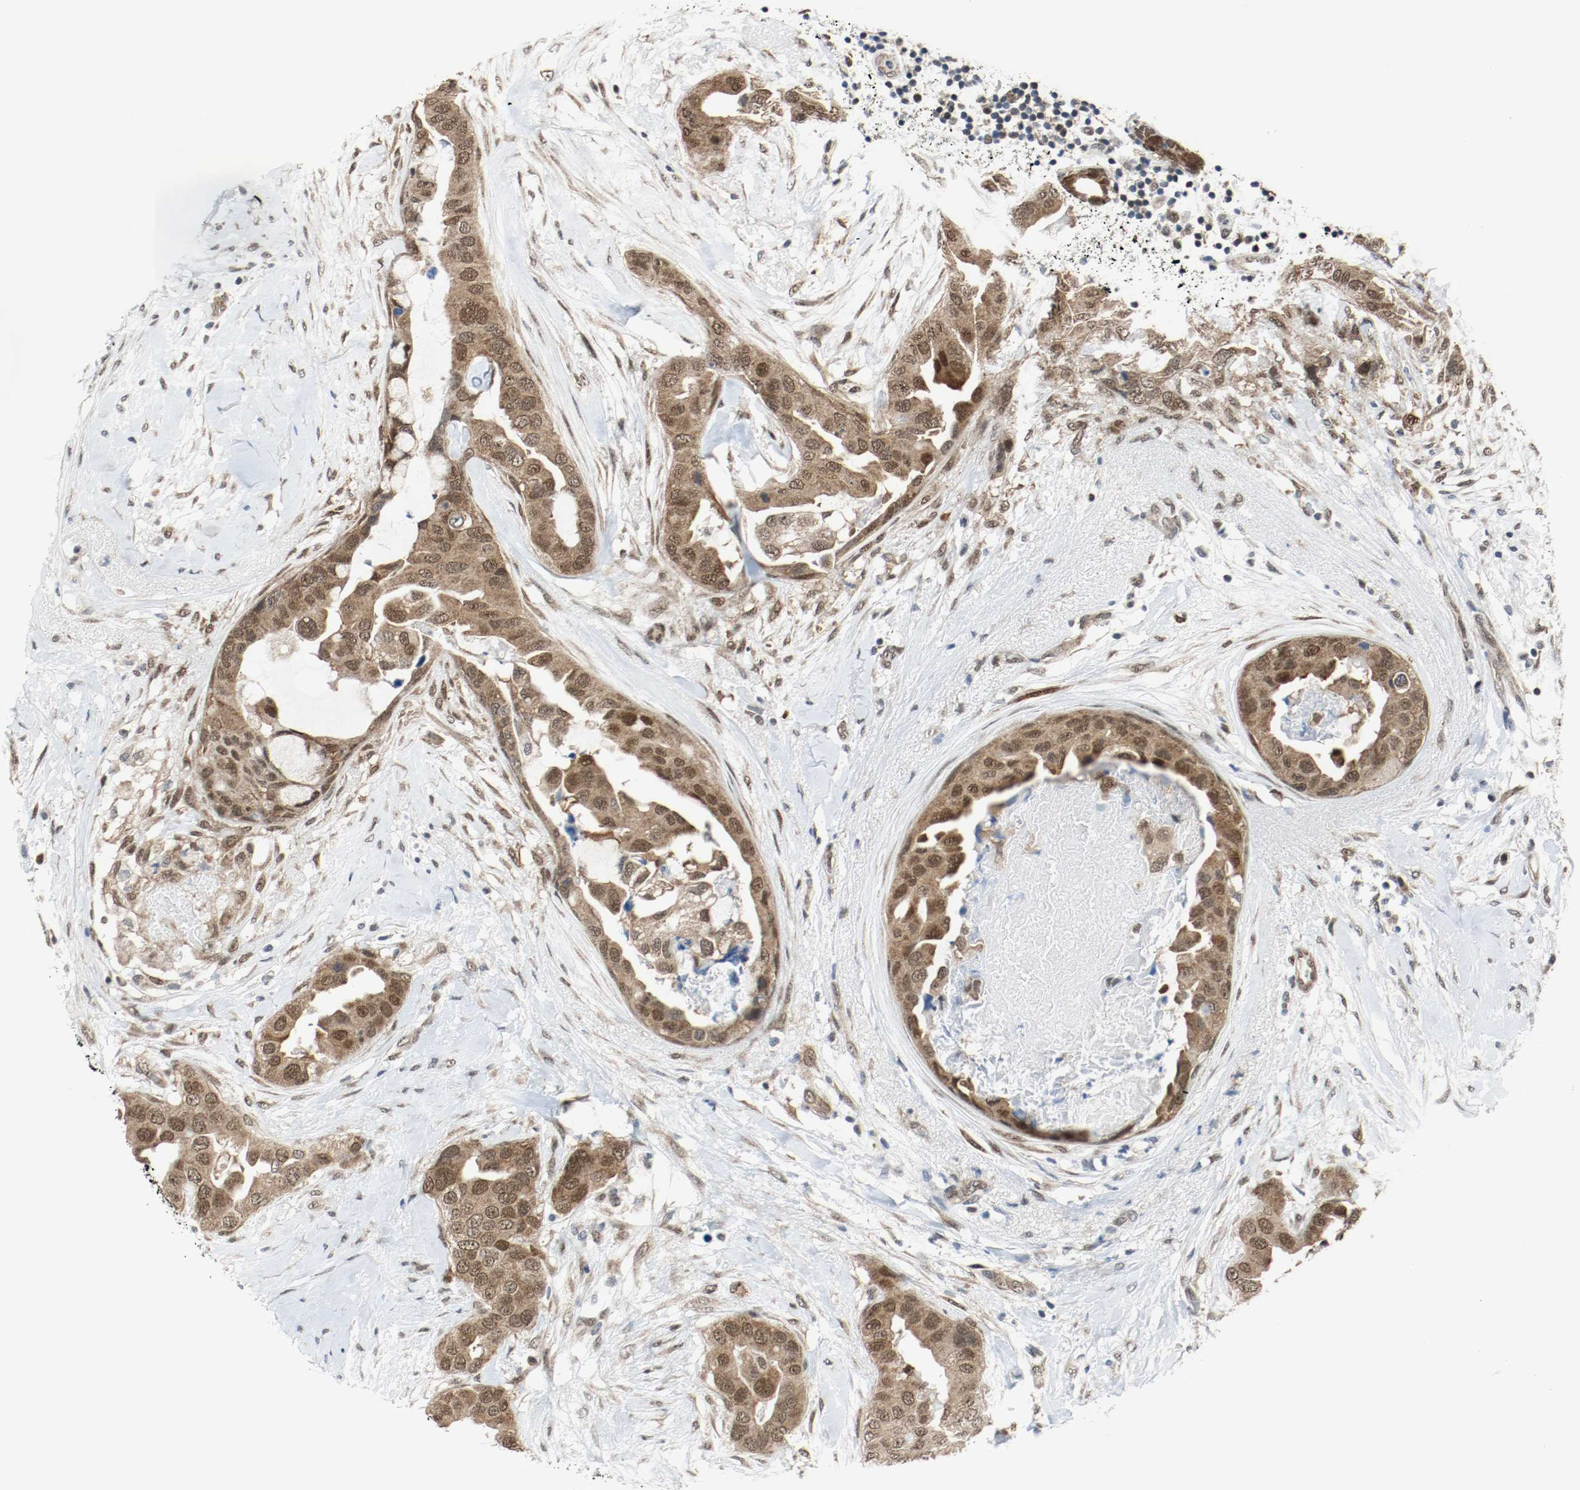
{"staining": {"intensity": "moderate", "quantity": ">75%", "location": "cytoplasmic/membranous,nuclear"}, "tissue": "breast cancer", "cell_type": "Tumor cells", "image_type": "cancer", "snomed": [{"axis": "morphology", "description": "Duct carcinoma"}, {"axis": "topography", "description": "Breast"}], "caption": "Breast invasive ductal carcinoma was stained to show a protein in brown. There is medium levels of moderate cytoplasmic/membranous and nuclear positivity in approximately >75% of tumor cells. The protein of interest is shown in brown color, while the nuclei are stained blue.", "gene": "PPME1", "patient": {"sex": "female", "age": 40}}